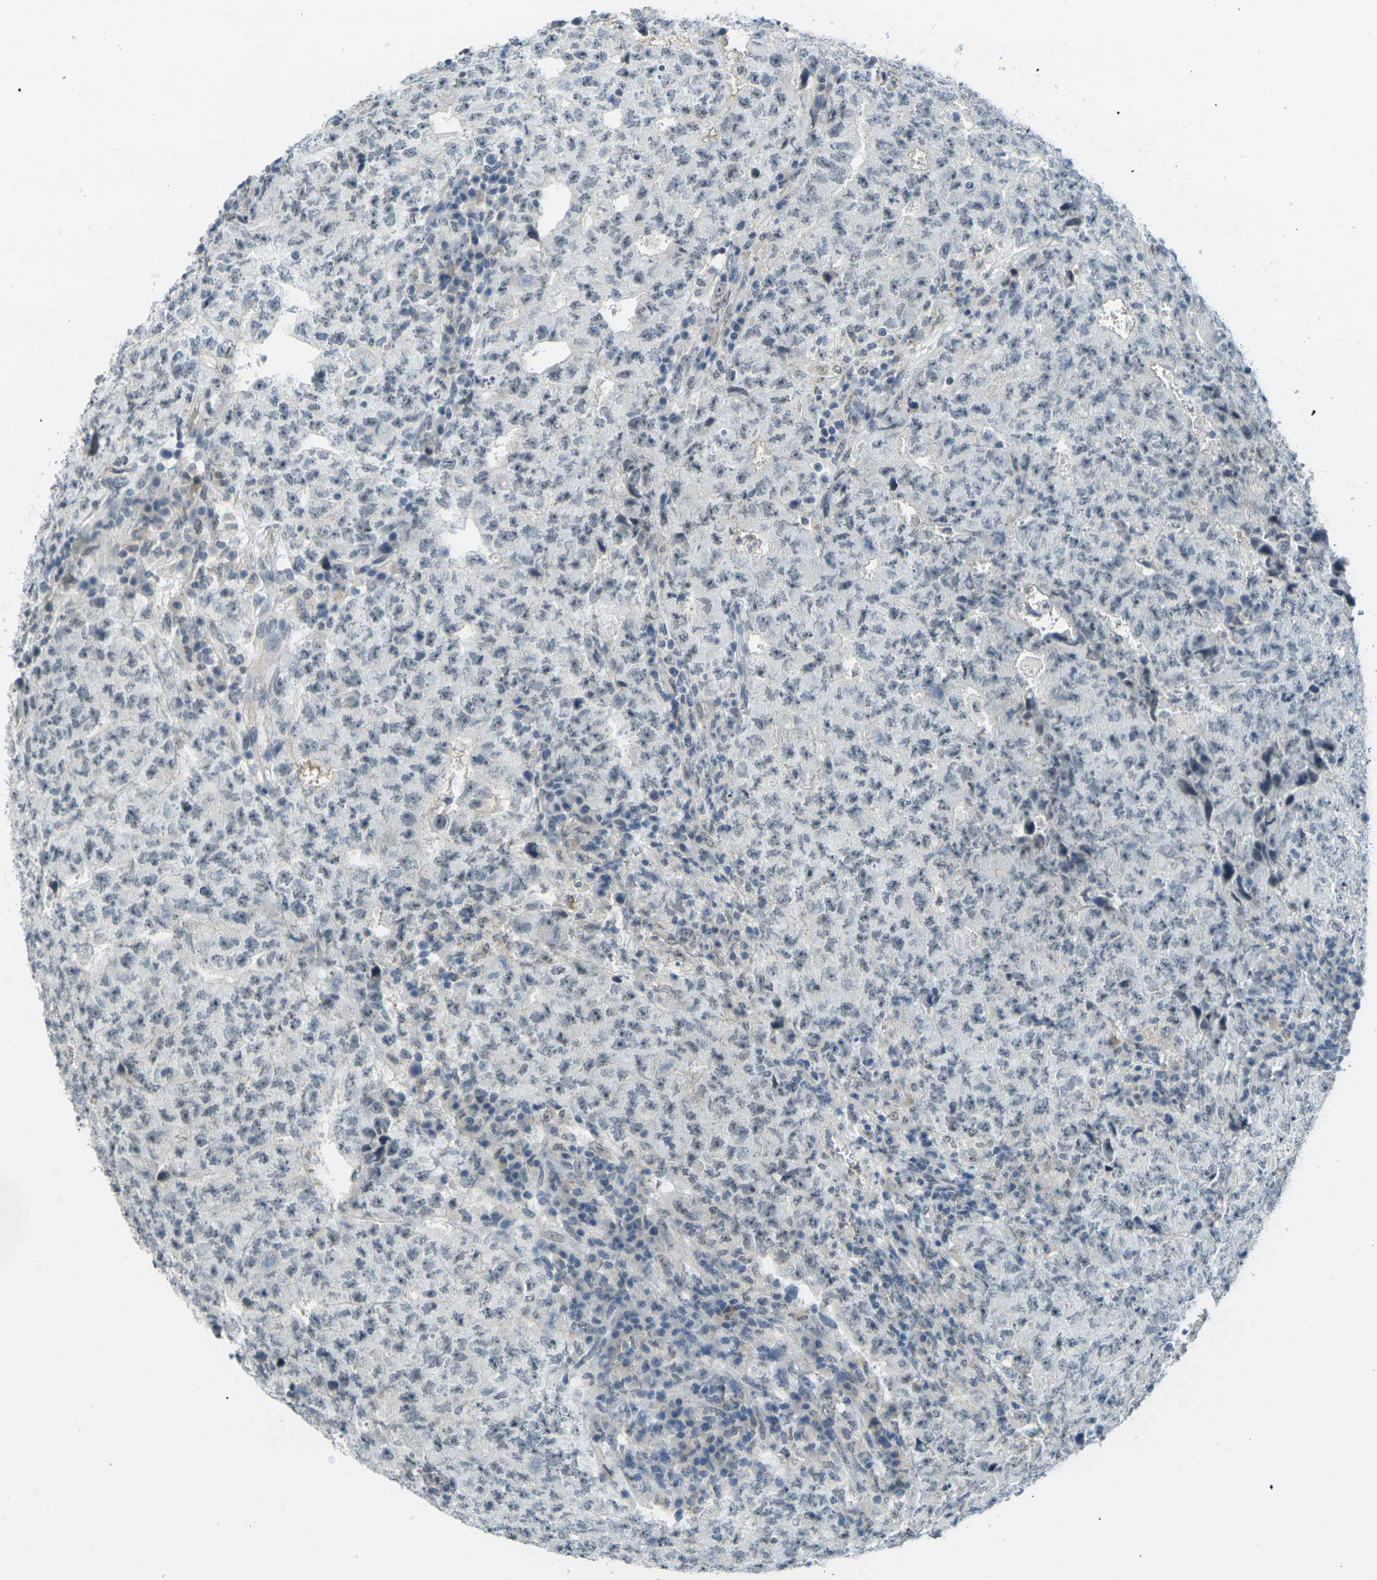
{"staining": {"intensity": "negative", "quantity": "none", "location": "none"}, "tissue": "testis cancer", "cell_type": "Tumor cells", "image_type": "cancer", "snomed": [{"axis": "morphology", "description": "Necrosis, NOS"}, {"axis": "morphology", "description": "Carcinoma, Embryonal, NOS"}, {"axis": "topography", "description": "Testis"}], "caption": "Testis embryonal carcinoma was stained to show a protein in brown. There is no significant staining in tumor cells.", "gene": "SPTBN2", "patient": {"sex": "male", "age": 19}}